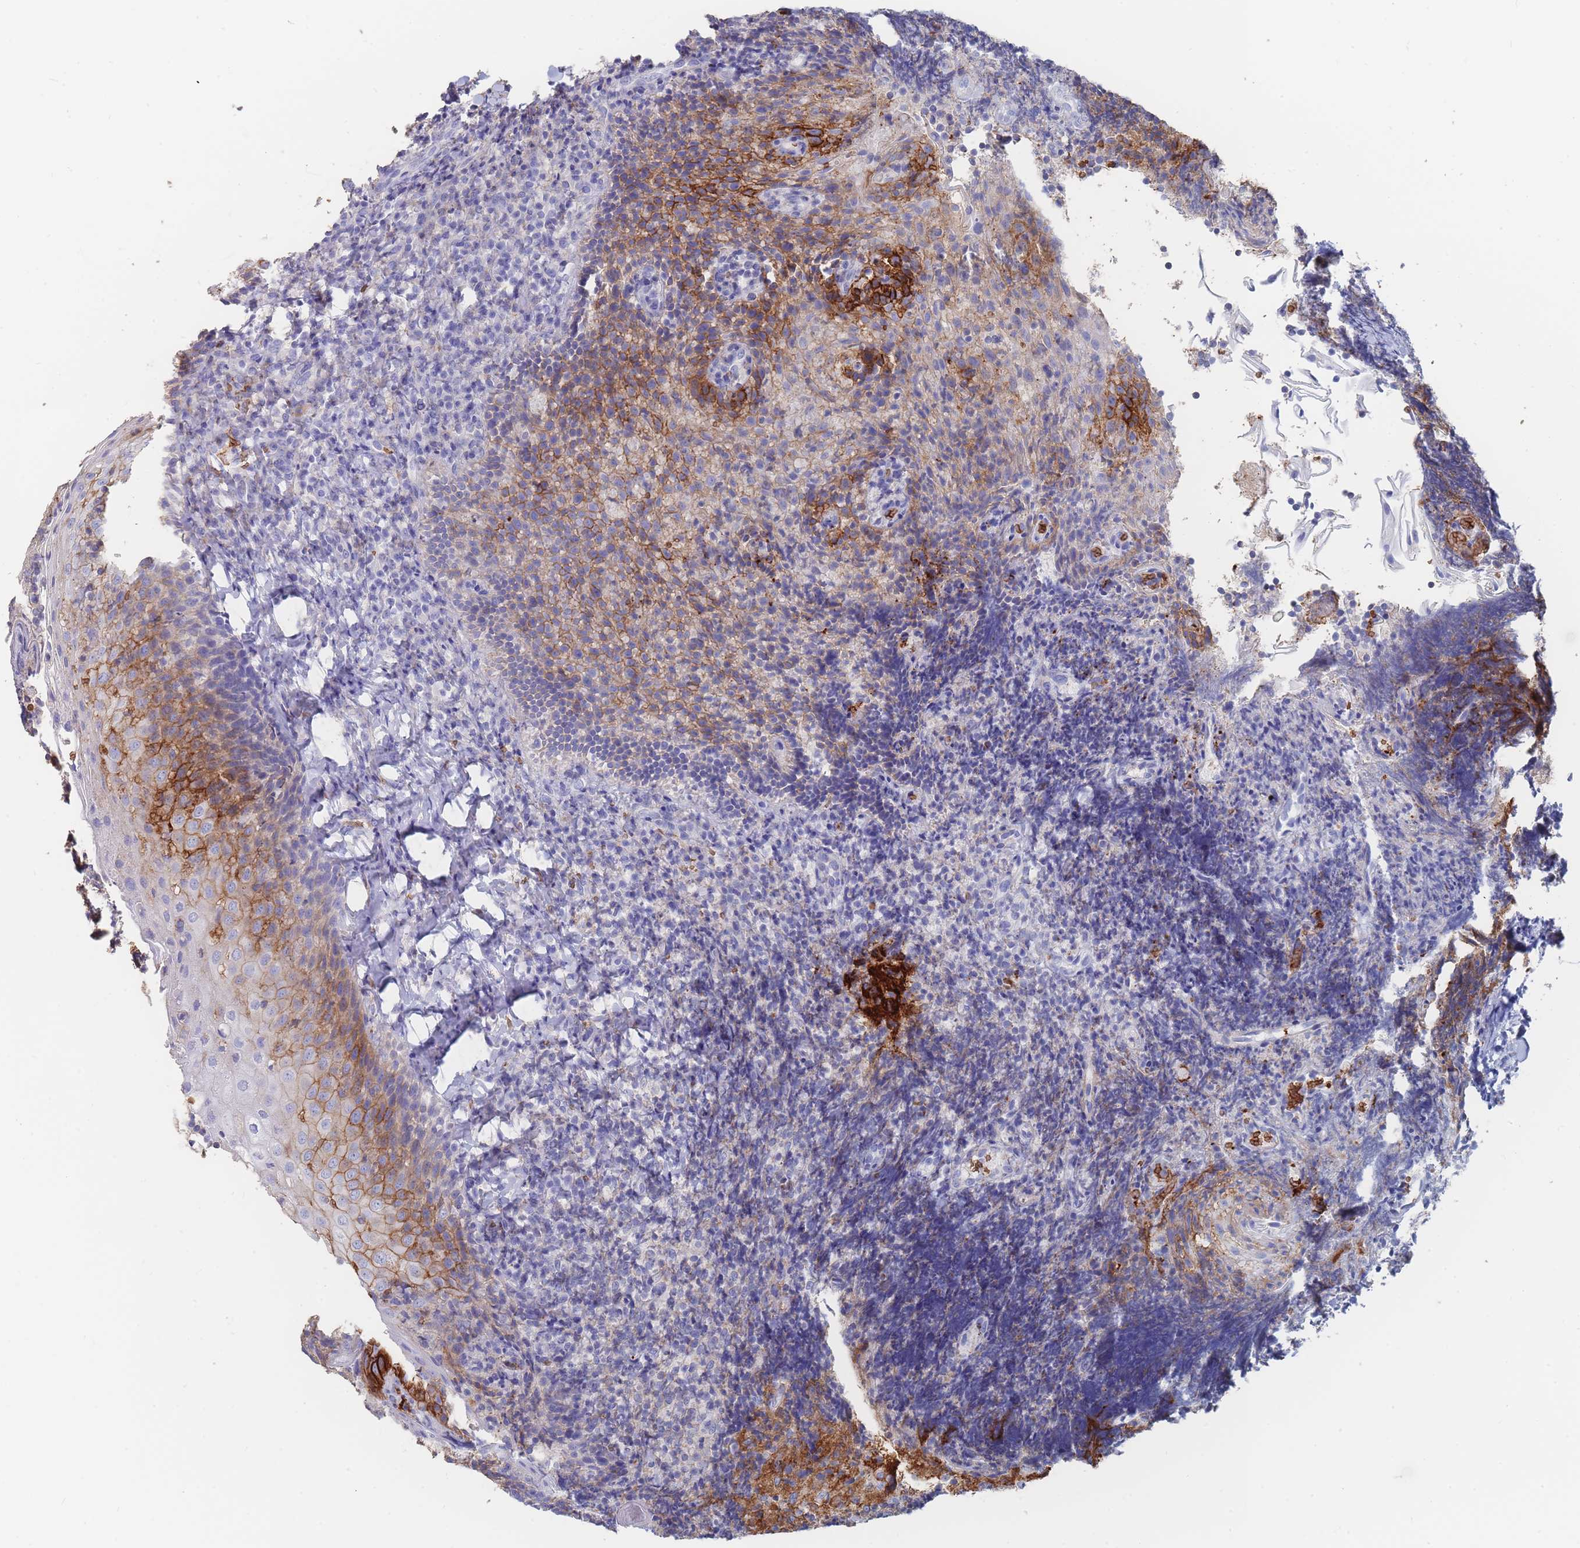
{"staining": {"intensity": "negative", "quantity": "none", "location": "none"}, "tissue": "tonsil", "cell_type": "Germinal center cells", "image_type": "normal", "snomed": [{"axis": "morphology", "description": "Normal tissue, NOS"}, {"axis": "topography", "description": "Tonsil"}], "caption": "Germinal center cells are negative for protein expression in unremarkable human tonsil.", "gene": "SLC2A1", "patient": {"sex": "female", "age": 10}}